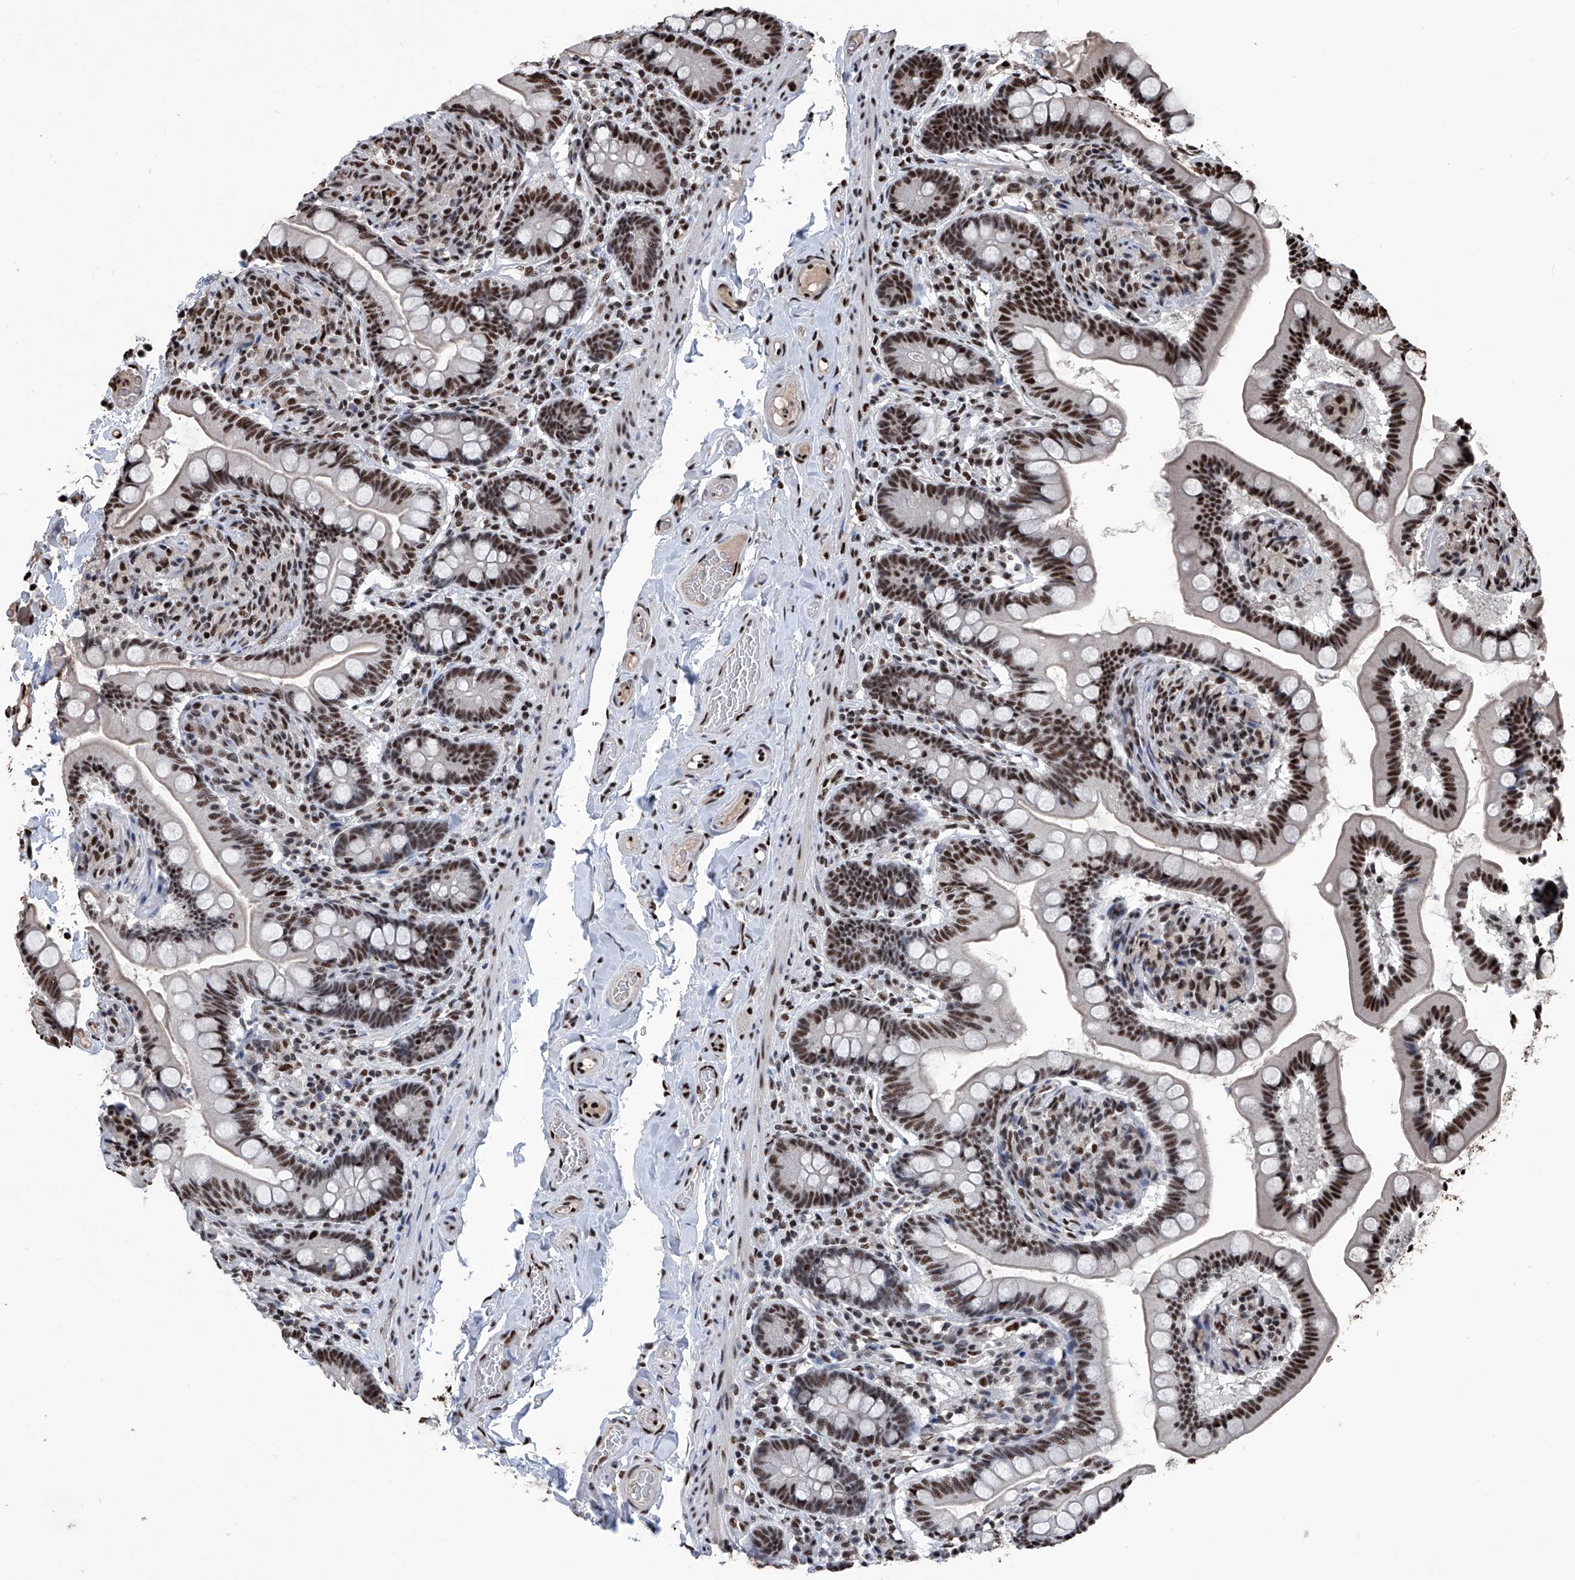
{"staining": {"intensity": "strong", "quantity": ">75%", "location": "nuclear"}, "tissue": "small intestine", "cell_type": "Glandular cells", "image_type": "normal", "snomed": [{"axis": "morphology", "description": "Normal tissue, NOS"}, {"axis": "topography", "description": "Small intestine"}], "caption": "A photomicrograph showing strong nuclear positivity in about >75% of glandular cells in unremarkable small intestine, as visualized by brown immunohistochemical staining.", "gene": "DDX39B", "patient": {"sex": "female", "age": 64}}